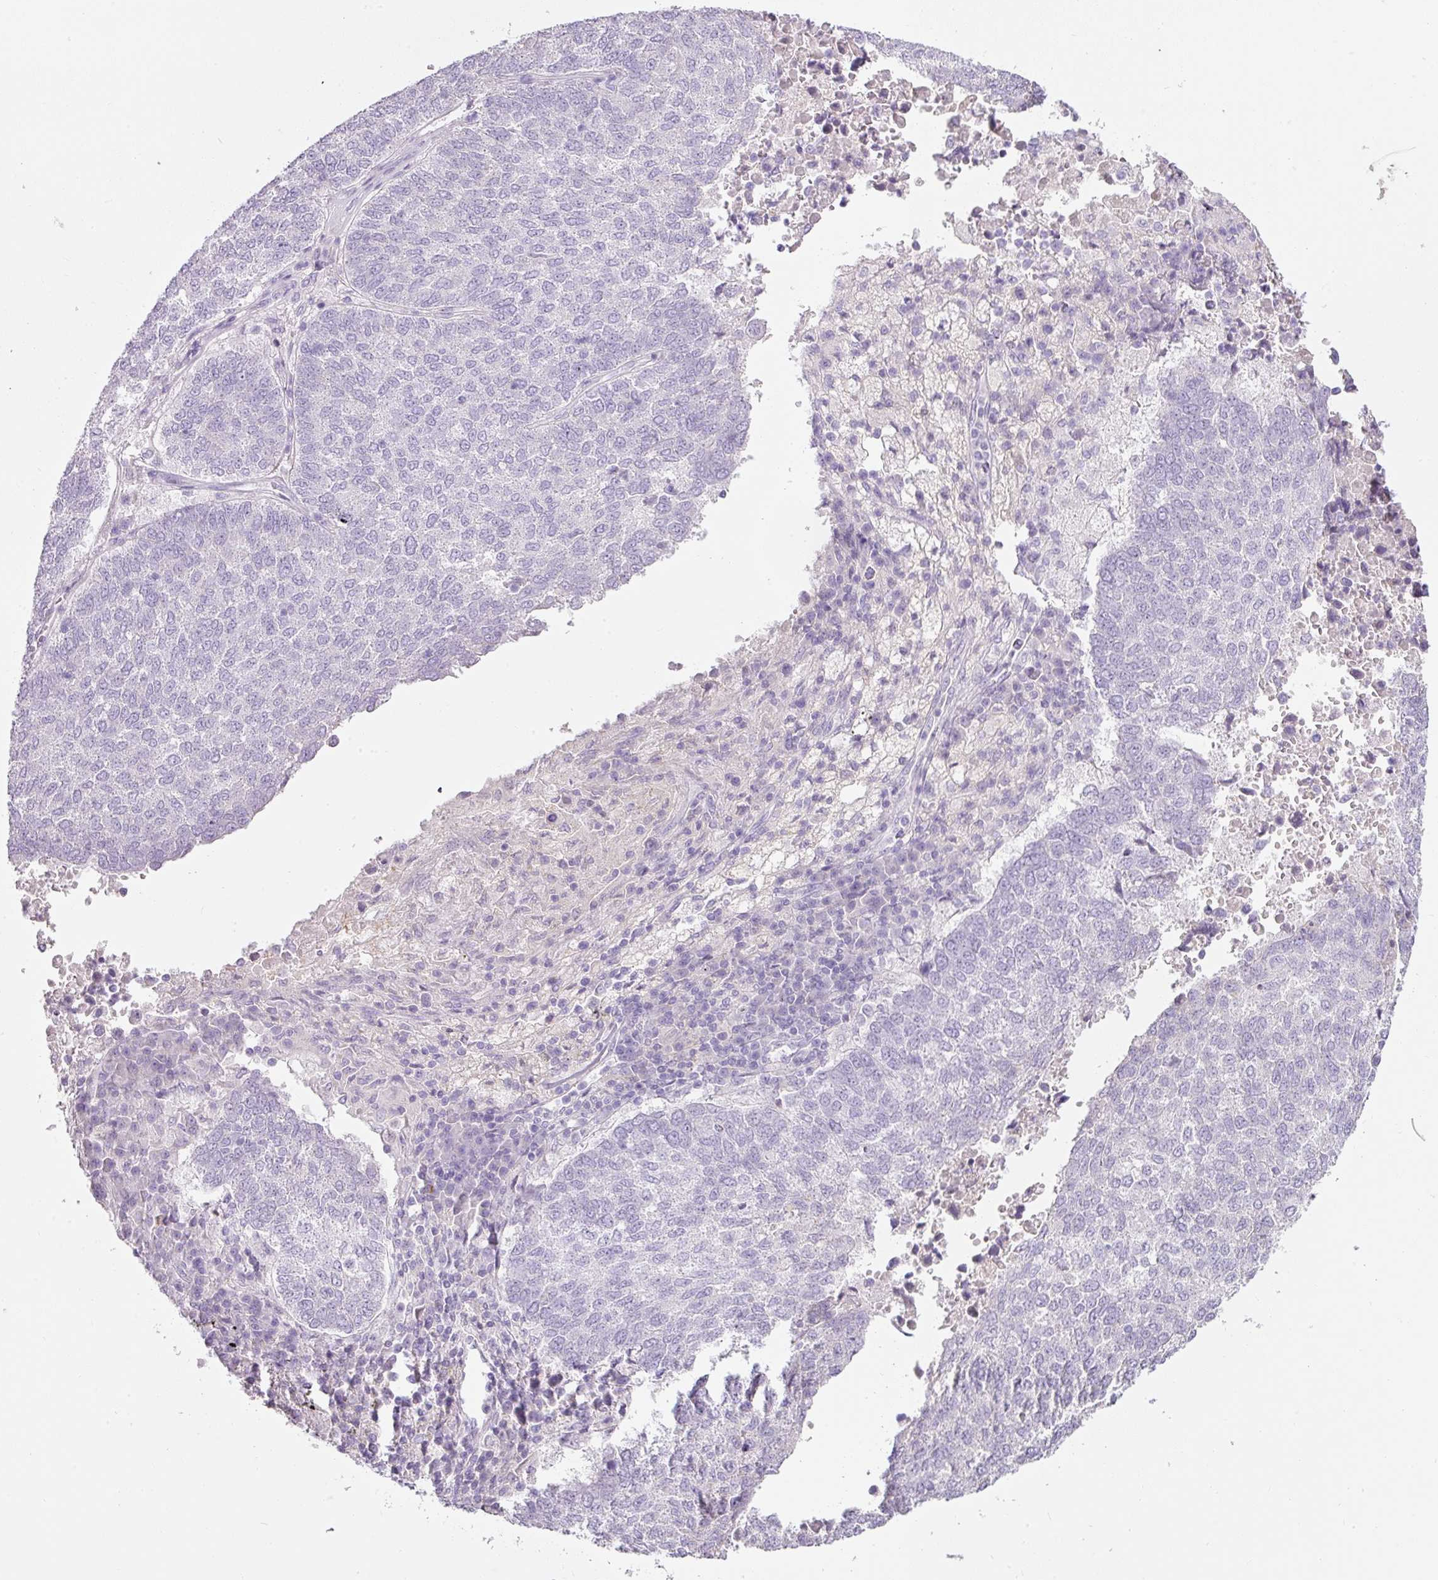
{"staining": {"intensity": "negative", "quantity": "none", "location": "none"}, "tissue": "lung cancer", "cell_type": "Tumor cells", "image_type": "cancer", "snomed": [{"axis": "morphology", "description": "Squamous cell carcinoma, NOS"}, {"axis": "topography", "description": "Lung"}], "caption": "Tumor cells show no significant positivity in lung cancer.", "gene": "DNM1", "patient": {"sex": "male", "age": 73}}